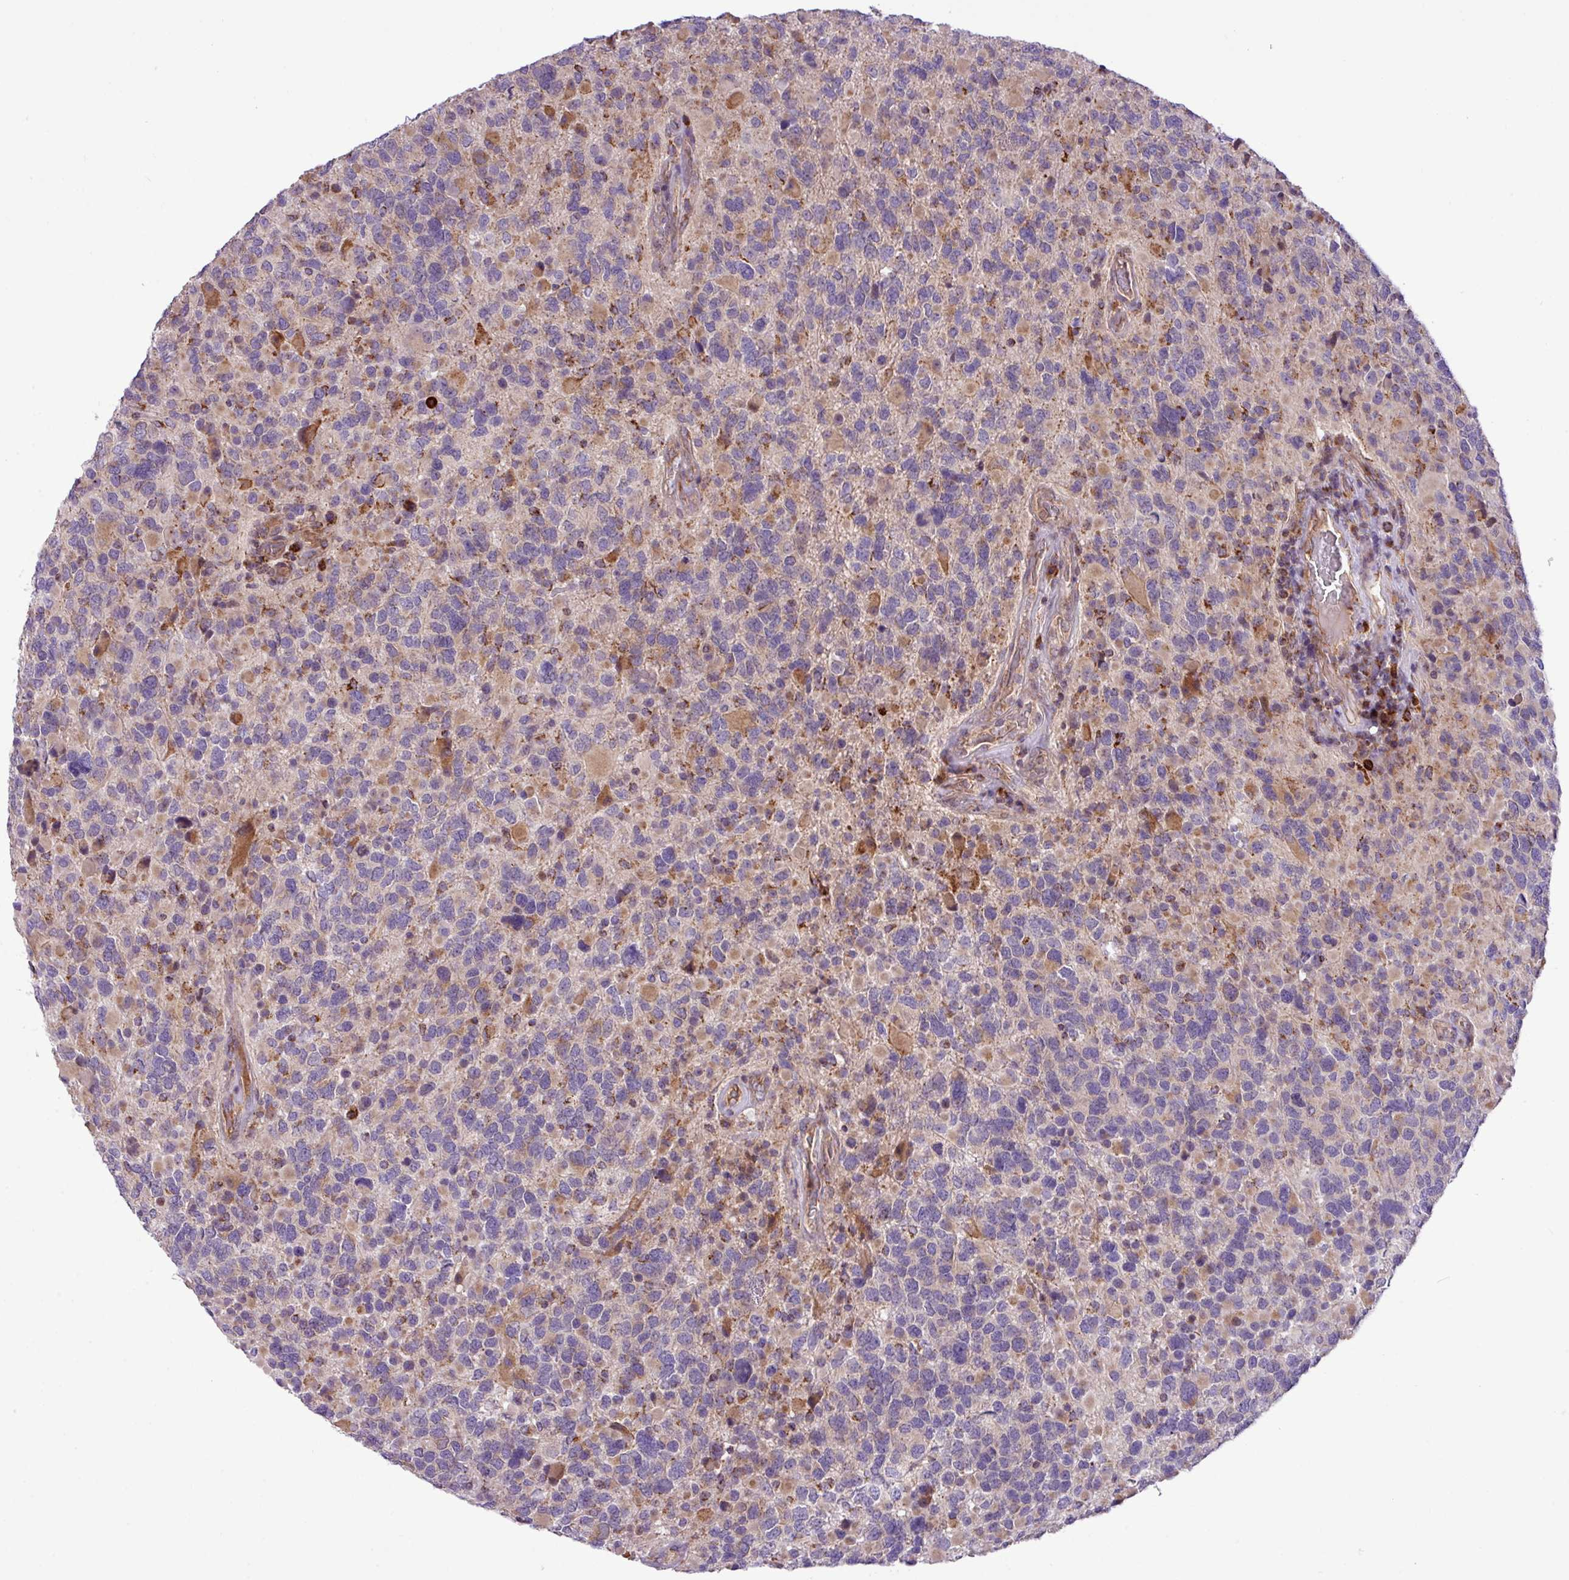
{"staining": {"intensity": "moderate", "quantity": "<25%", "location": "cytoplasmic/membranous"}, "tissue": "glioma", "cell_type": "Tumor cells", "image_type": "cancer", "snomed": [{"axis": "morphology", "description": "Glioma, malignant, High grade"}, {"axis": "topography", "description": "Brain"}], "caption": "About <25% of tumor cells in human glioma exhibit moderate cytoplasmic/membranous protein staining as visualized by brown immunohistochemical staining.", "gene": "ZNF569", "patient": {"sex": "female", "age": 40}}